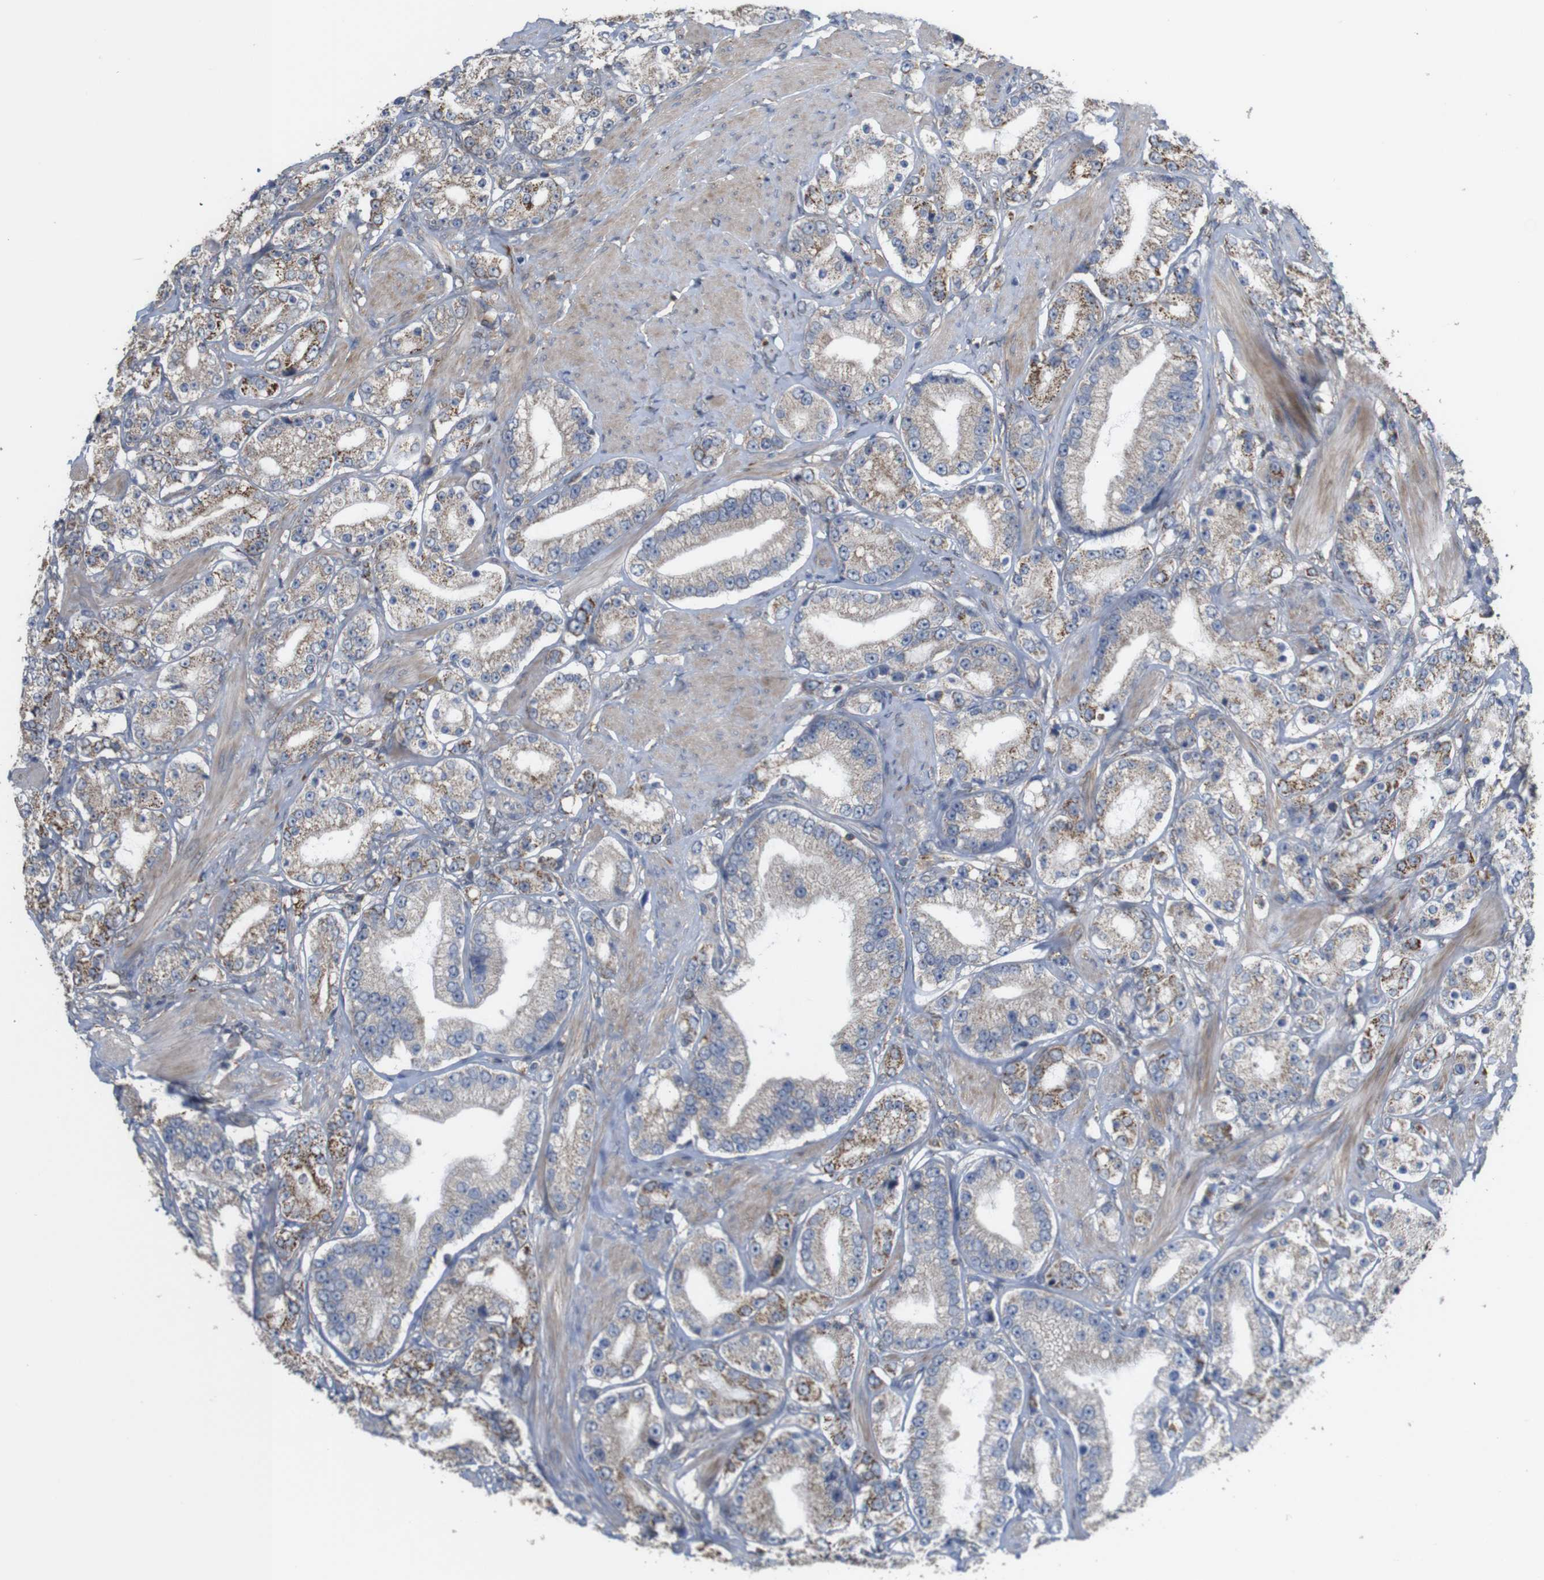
{"staining": {"intensity": "weak", "quantity": ">75%", "location": "cytoplasmic/membranous"}, "tissue": "prostate cancer", "cell_type": "Tumor cells", "image_type": "cancer", "snomed": [{"axis": "morphology", "description": "Adenocarcinoma, Low grade"}, {"axis": "topography", "description": "Prostate"}], "caption": "A histopathology image of human low-grade adenocarcinoma (prostate) stained for a protein exhibits weak cytoplasmic/membranous brown staining in tumor cells. (DAB IHC, brown staining for protein, blue staining for nuclei).", "gene": "PTPRR", "patient": {"sex": "male", "age": 63}}